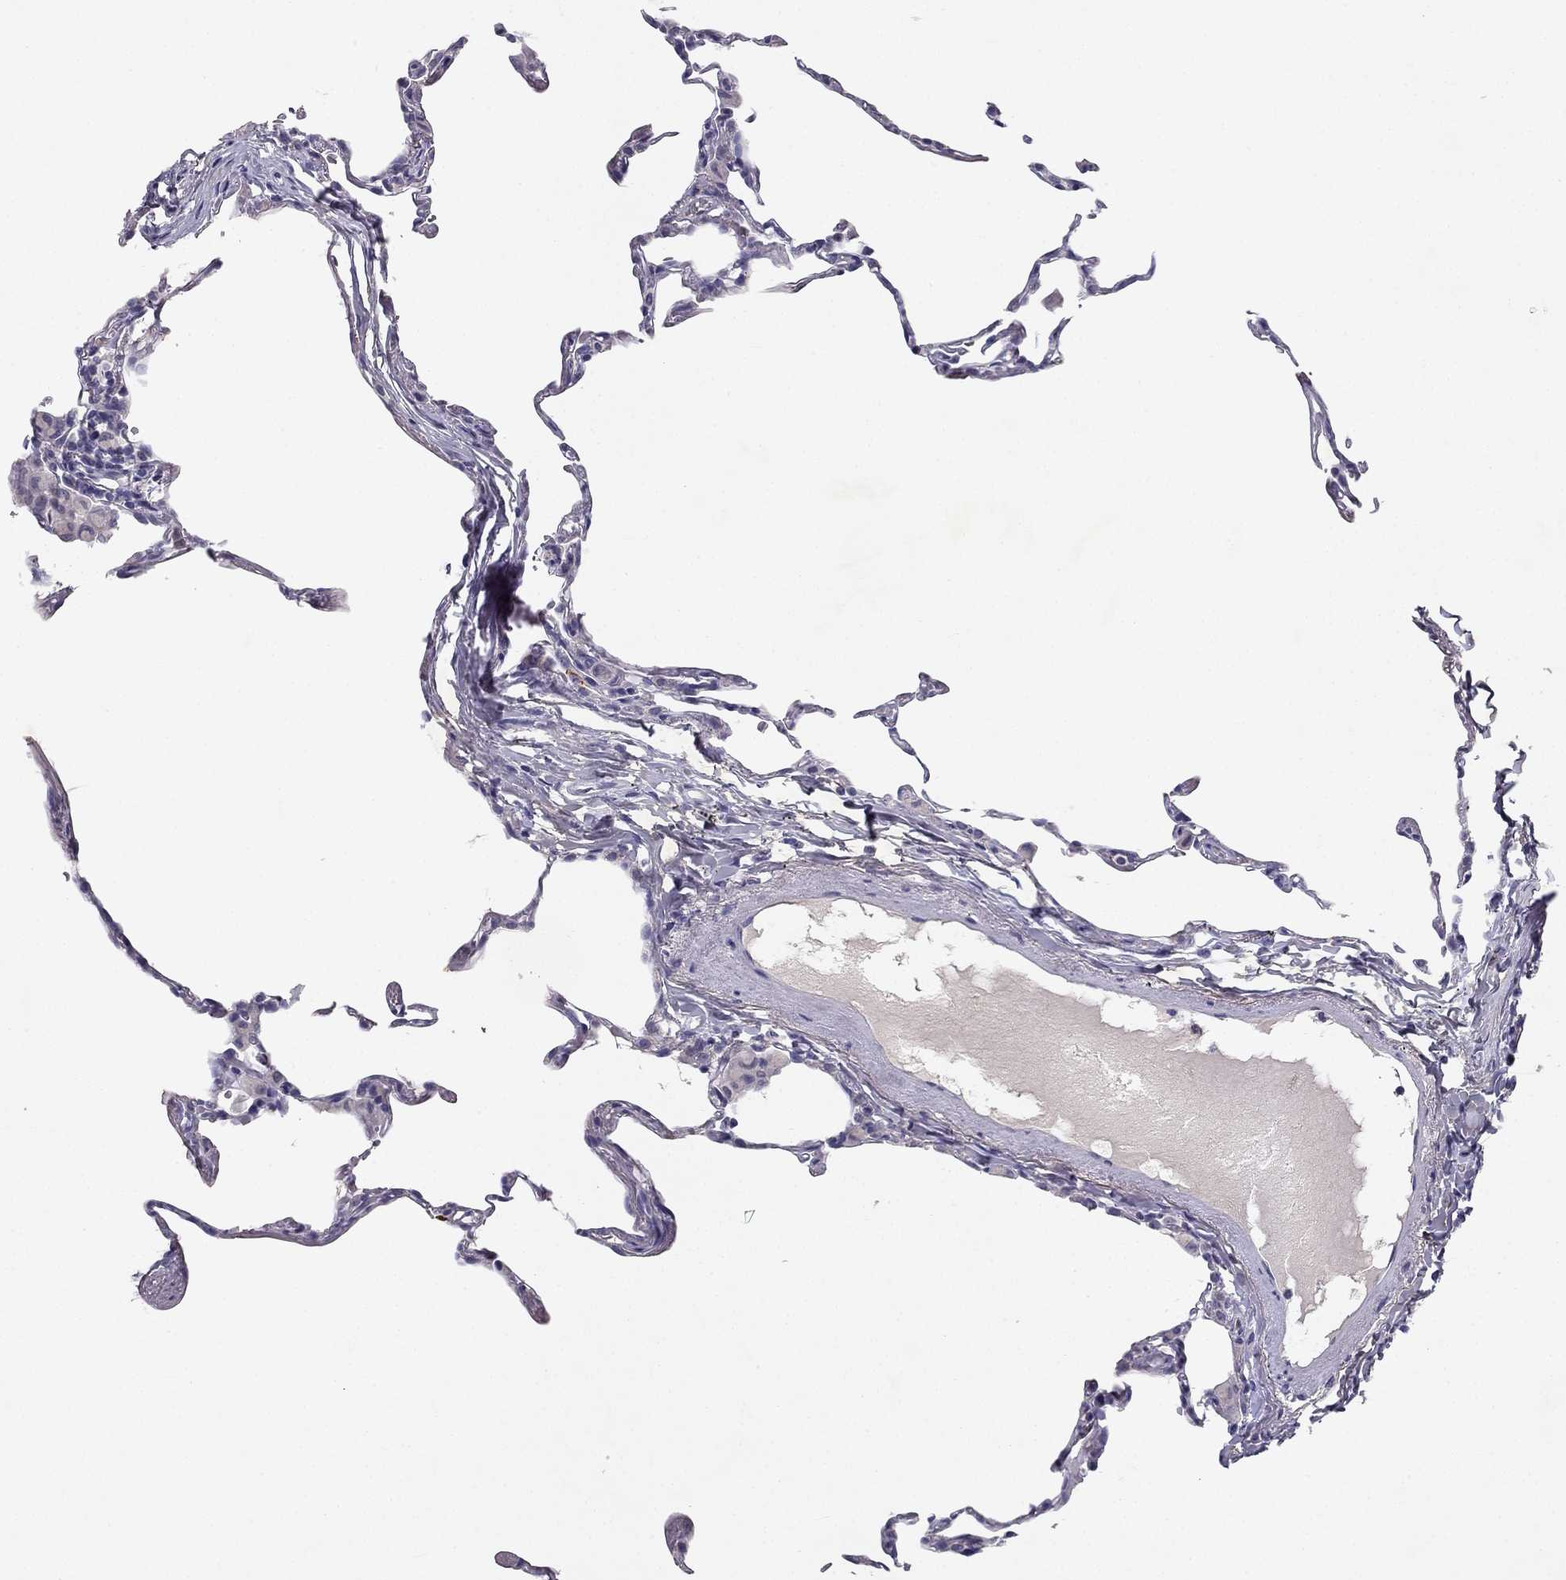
{"staining": {"intensity": "negative", "quantity": "none", "location": "none"}, "tissue": "lung", "cell_type": "Alveolar cells", "image_type": "normal", "snomed": [{"axis": "morphology", "description": "Normal tissue, NOS"}, {"axis": "topography", "description": "Lung"}], "caption": "IHC histopathology image of normal lung: human lung stained with DAB exhibits no significant protein staining in alveolar cells.", "gene": "SLC6A4", "patient": {"sex": "female", "age": 57}}